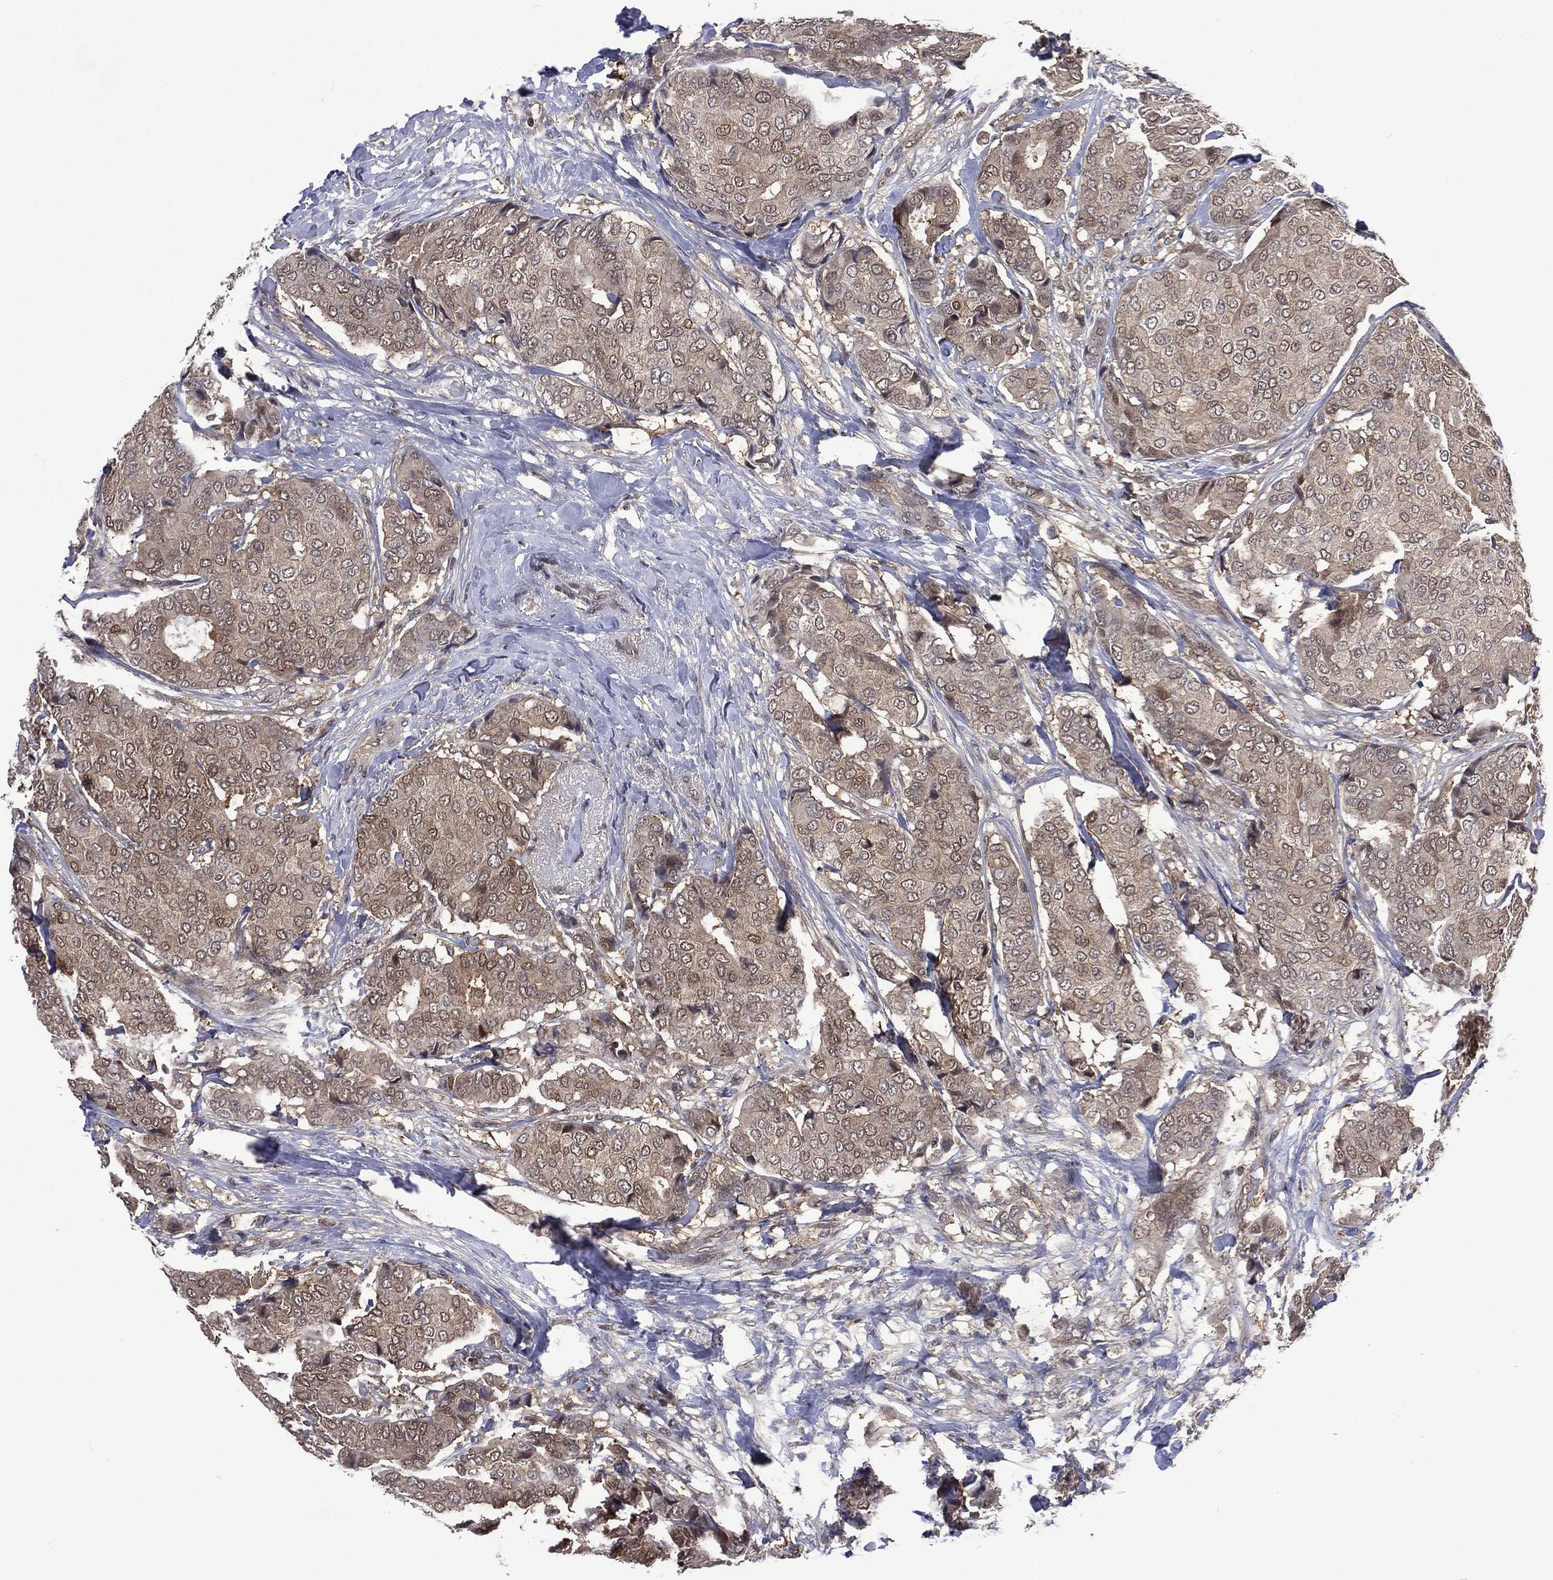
{"staining": {"intensity": "weak", "quantity": ">75%", "location": "cytoplasmic/membranous"}, "tissue": "breast cancer", "cell_type": "Tumor cells", "image_type": "cancer", "snomed": [{"axis": "morphology", "description": "Duct carcinoma"}, {"axis": "topography", "description": "Breast"}], "caption": "Immunohistochemistry of human breast cancer (infiltrating ductal carcinoma) demonstrates low levels of weak cytoplasmic/membranous positivity in approximately >75% of tumor cells.", "gene": "MTAP", "patient": {"sex": "female", "age": 75}}